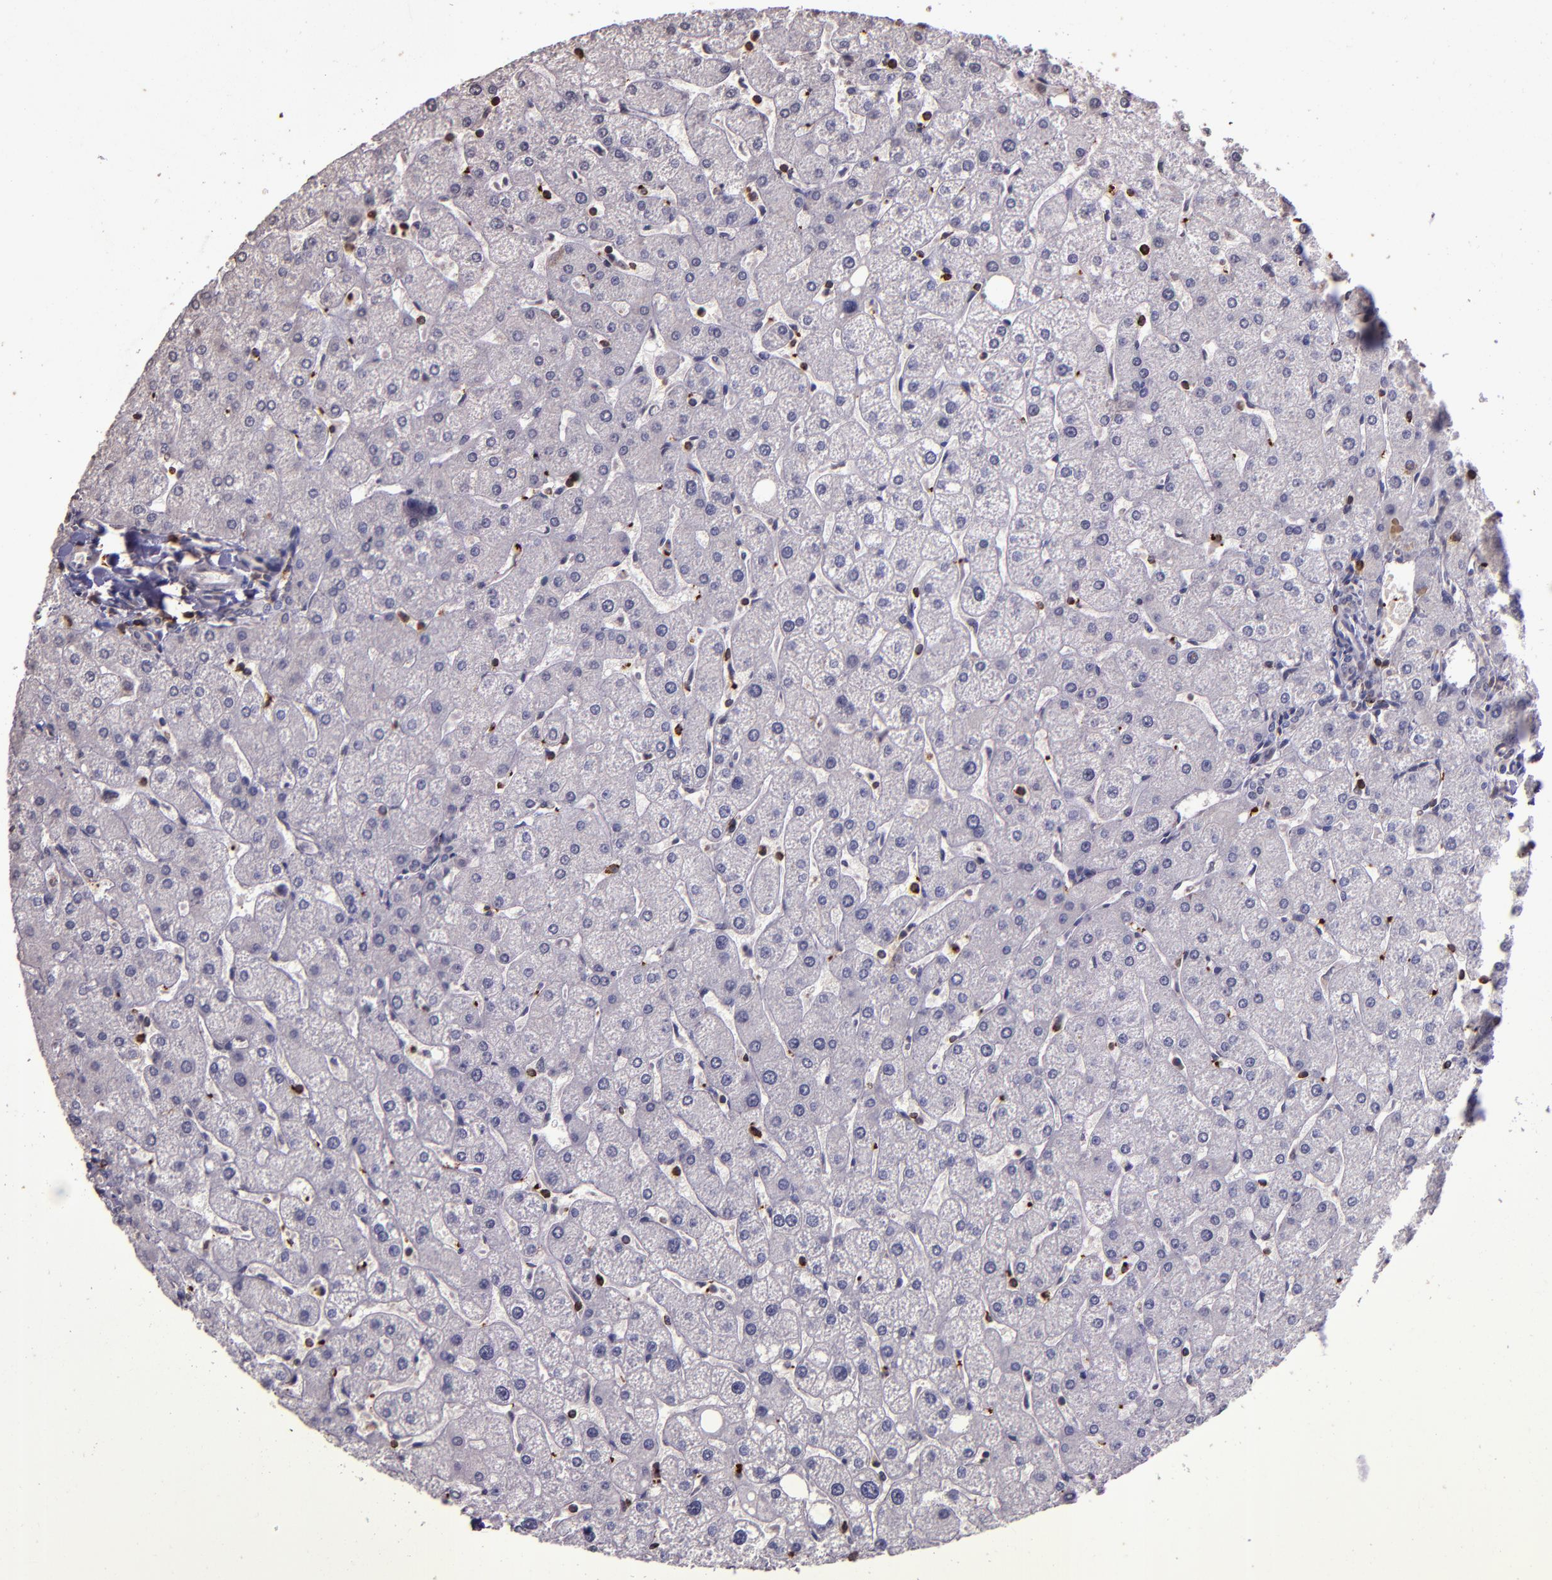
{"staining": {"intensity": "negative", "quantity": "none", "location": "none"}, "tissue": "liver", "cell_type": "Cholangiocytes", "image_type": "normal", "snomed": [{"axis": "morphology", "description": "Normal tissue, NOS"}, {"axis": "topography", "description": "Liver"}], "caption": "DAB (3,3'-diaminobenzidine) immunohistochemical staining of normal liver shows no significant staining in cholangiocytes. (DAB immunohistochemistry with hematoxylin counter stain).", "gene": "SLC2A3", "patient": {"sex": "male", "age": 67}}